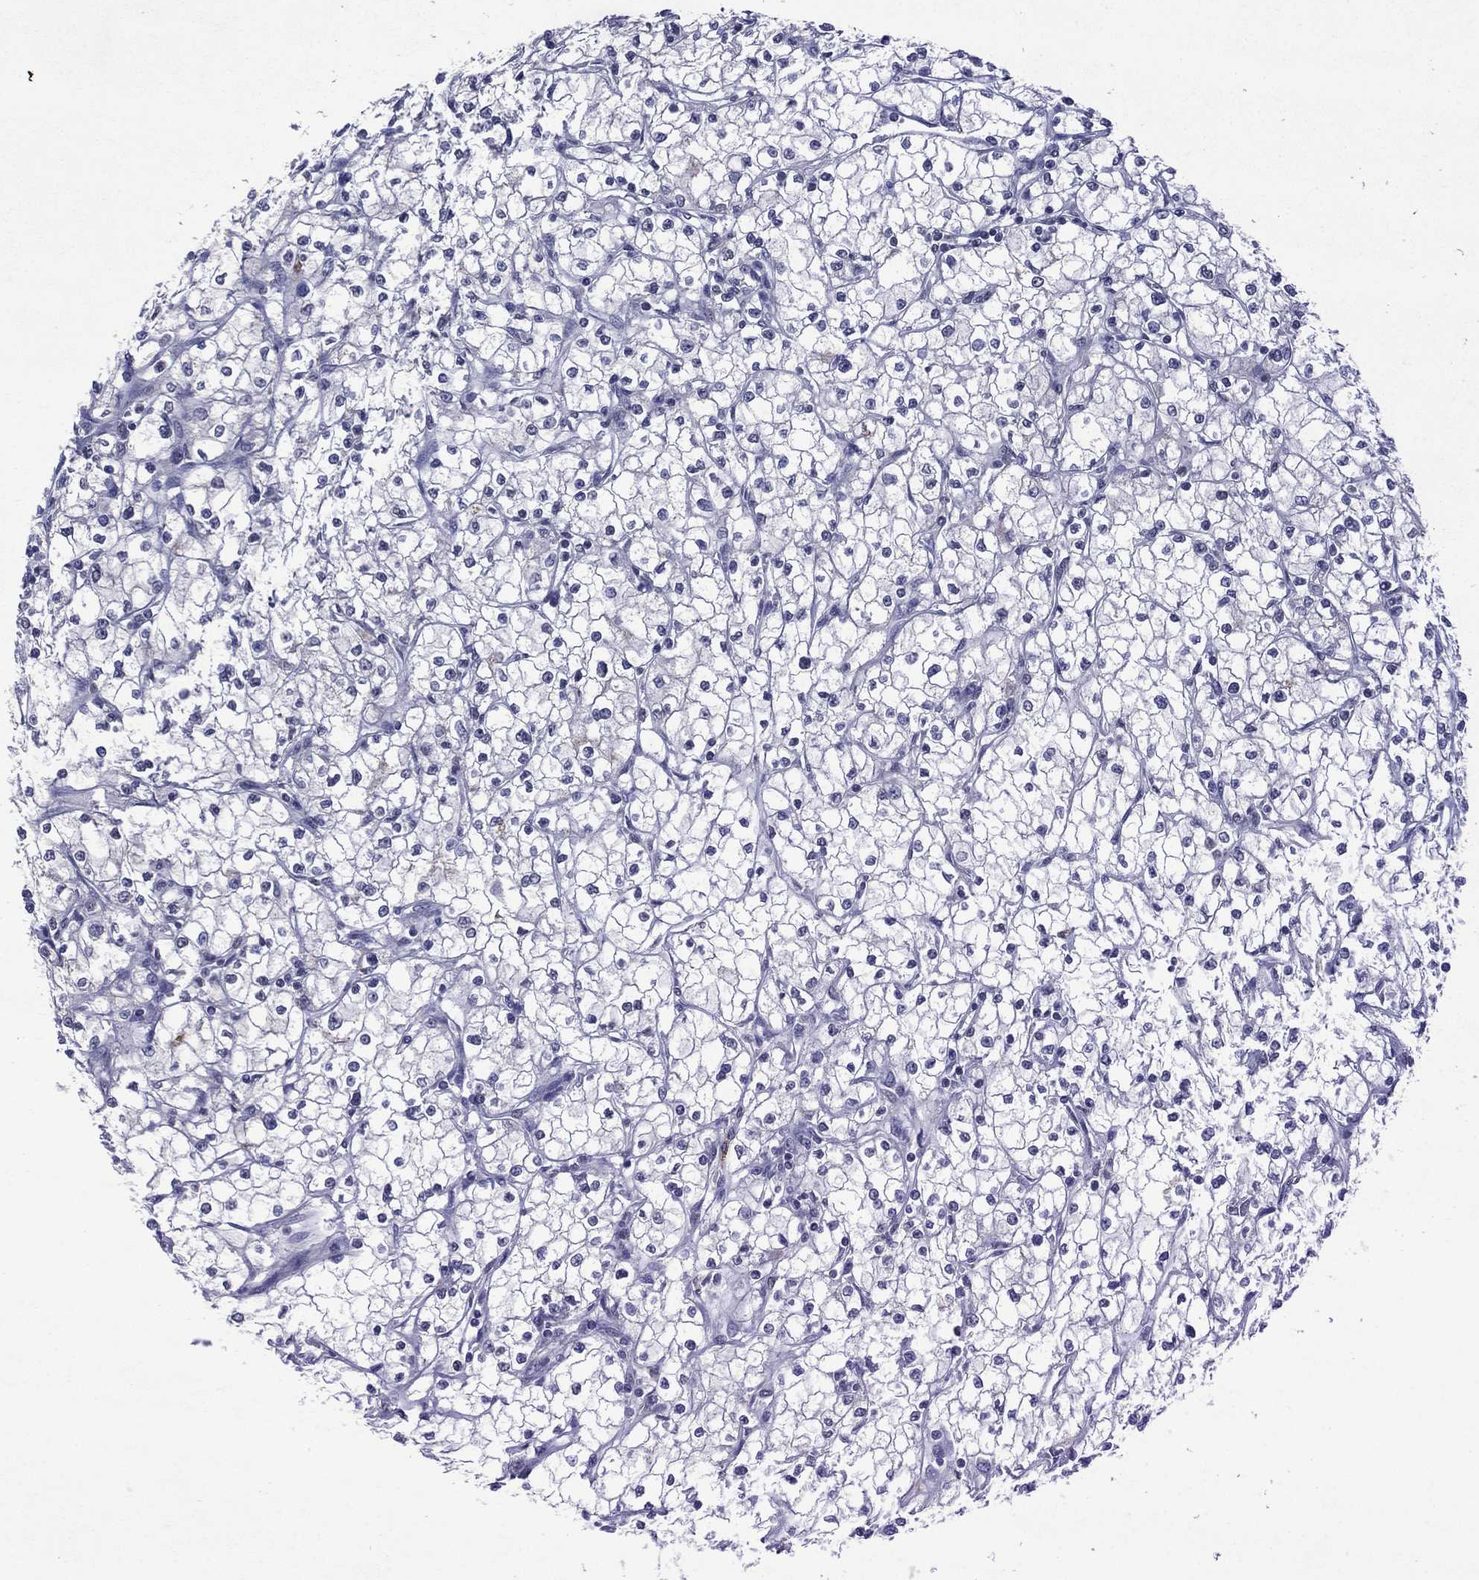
{"staining": {"intensity": "negative", "quantity": "none", "location": "none"}, "tissue": "renal cancer", "cell_type": "Tumor cells", "image_type": "cancer", "snomed": [{"axis": "morphology", "description": "Adenocarcinoma, NOS"}, {"axis": "topography", "description": "Kidney"}], "caption": "High power microscopy photomicrograph of an IHC image of renal cancer, revealing no significant expression in tumor cells. (Stains: DAB (3,3'-diaminobenzidine) immunohistochemistry with hematoxylin counter stain, Microscopy: brightfield microscopy at high magnification).", "gene": "ASB10", "patient": {"sex": "male", "age": 67}}